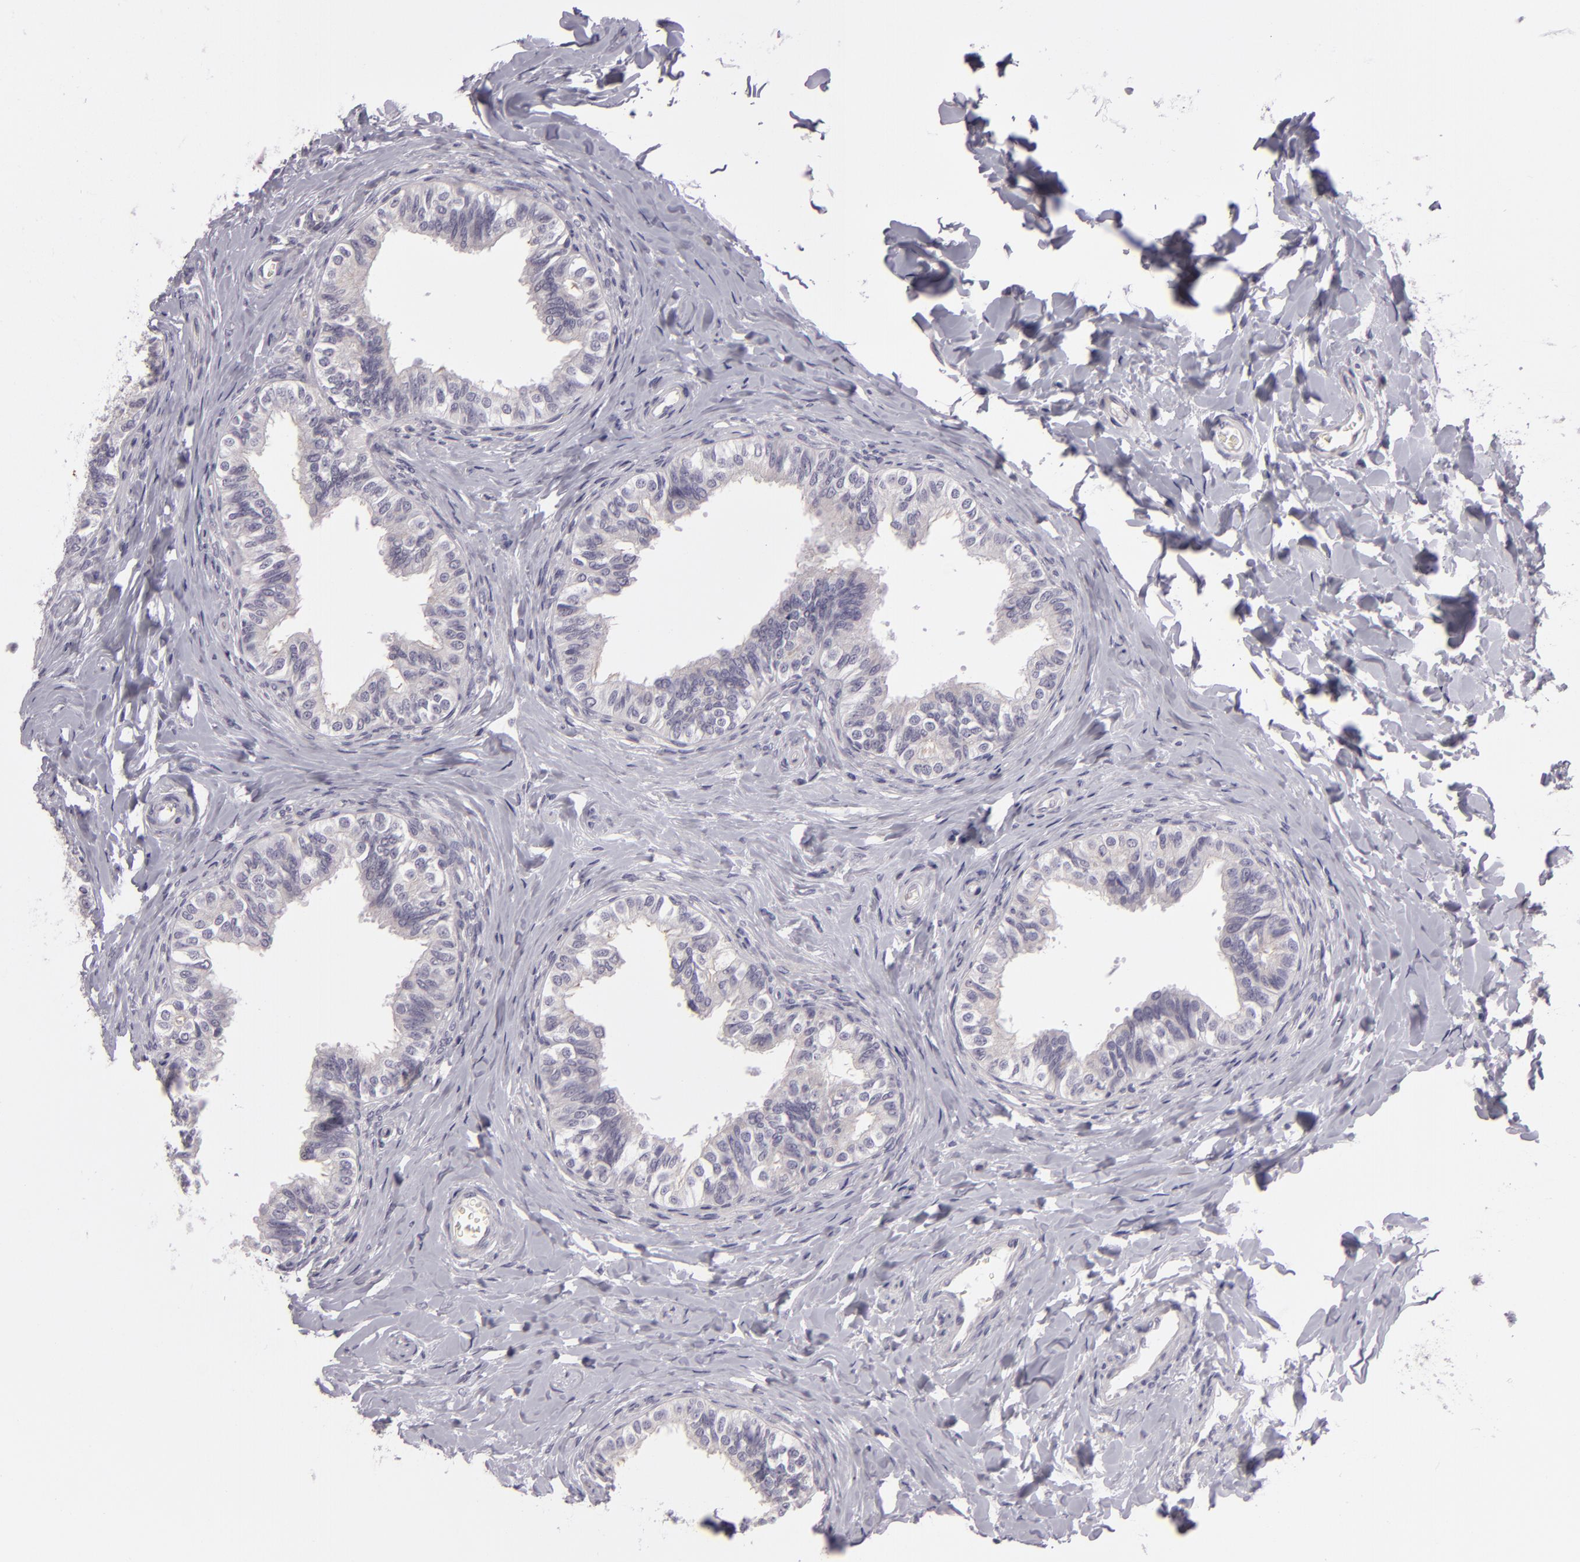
{"staining": {"intensity": "negative", "quantity": "none", "location": "none"}, "tissue": "epididymis", "cell_type": "Glandular cells", "image_type": "normal", "snomed": [{"axis": "morphology", "description": "Normal tissue, NOS"}, {"axis": "topography", "description": "Soft tissue"}, {"axis": "topography", "description": "Epididymis"}], "caption": "IHC micrograph of benign epididymis: epididymis stained with DAB demonstrates no significant protein staining in glandular cells. The staining was performed using DAB (3,3'-diaminobenzidine) to visualize the protein expression in brown, while the nuclei were stained in blue with hematoxylin (Magnification: 20x).", "gene": "EGFL6", "patient": {"sex": "male", "age": 26}}